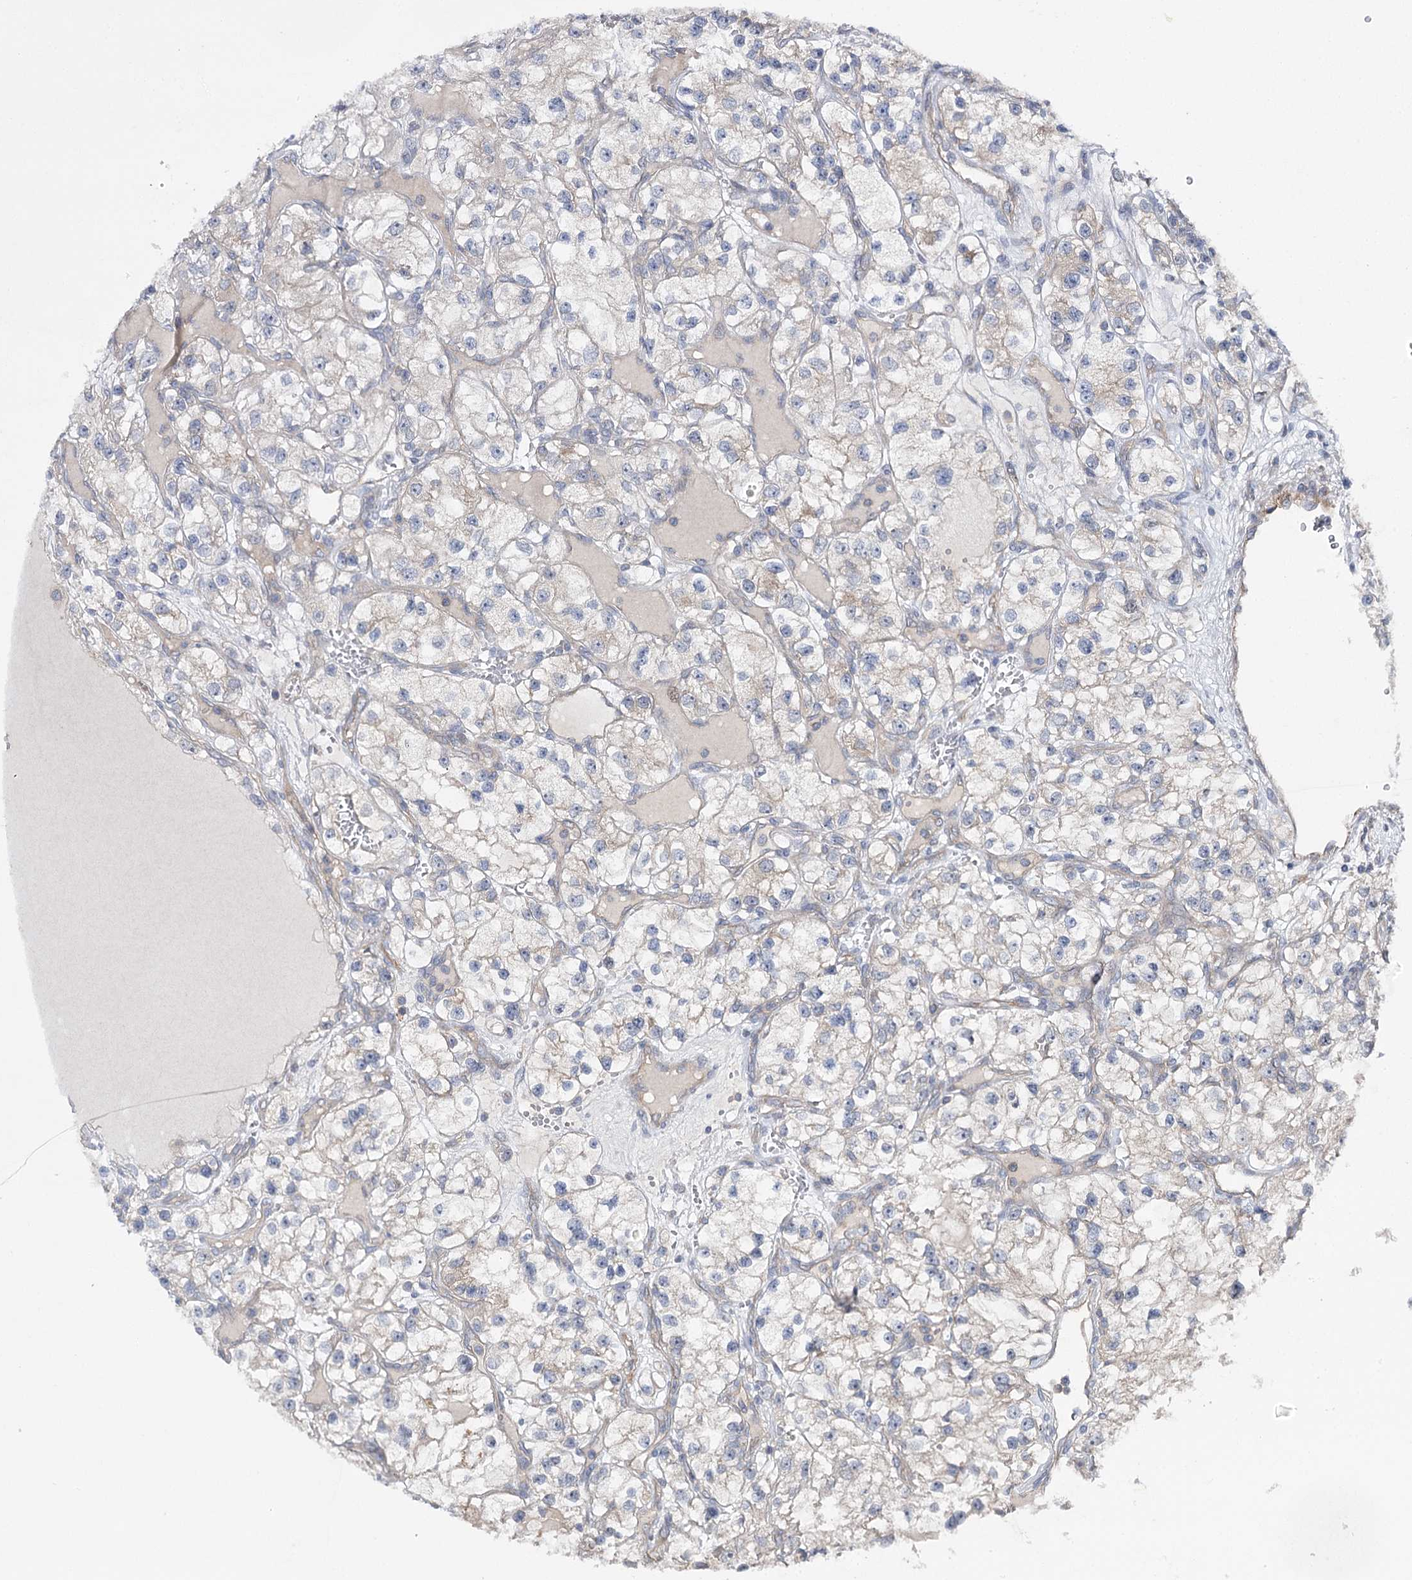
{"staining": {"intensity": "weak", "quantity": "<25%", "location": "cytoplasmic/membranous"}, "tissue": "renal cancer", "cell_type": "Tumor cells", "image_type": "cancer", "snomed": [{"axis": "morphology", "description": "Adenocarcinoma, NOS"}, {"axis": "topography", "description": "Kidney"}], "caption": "This is a image of IHC staining of adenocarcinoma (renal), which shows no positivity in tumor cells.", "gene": "BCR", "patient": {"sex": "female", "age": 57}}